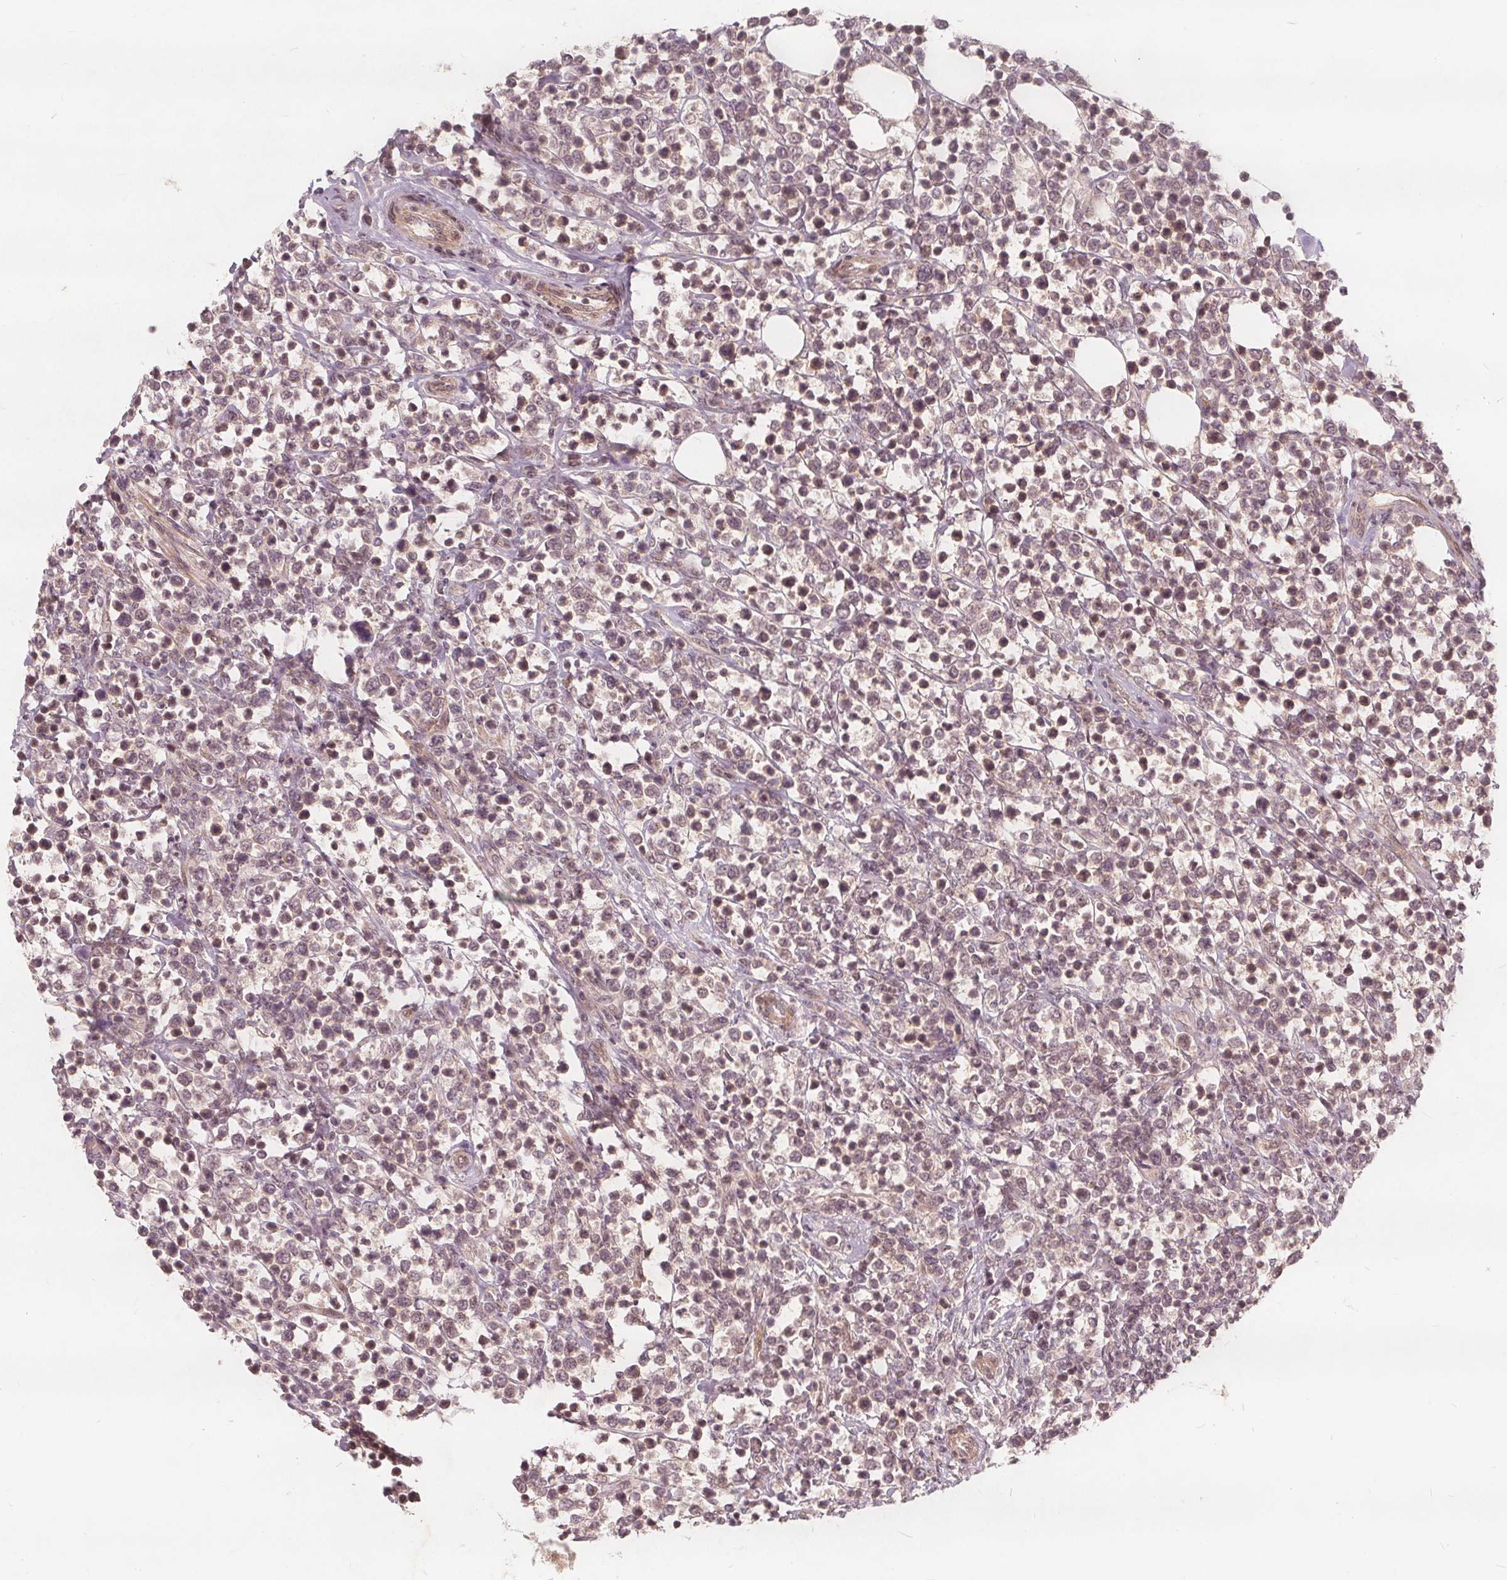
{"staining": {"intensity": "moderate", "quantity": "25%-75%", "location": "nuclear"}, "tissue": "lymphoma", "cell_type": "Tumor cells", "image_type": "cancer", "snomed": [{"axis": "morphology", "description": "Malignant lymphoma, non-Hodgkin's type, High grade"}, {"axis": "topography", "description": "Soft tissue"}], "caption": "Human lymphoma stained with a protein marker shows moderate staining in tumor cells.", "gene": "PPP1CB", "patient": {"sex": "female", "age": 56}}